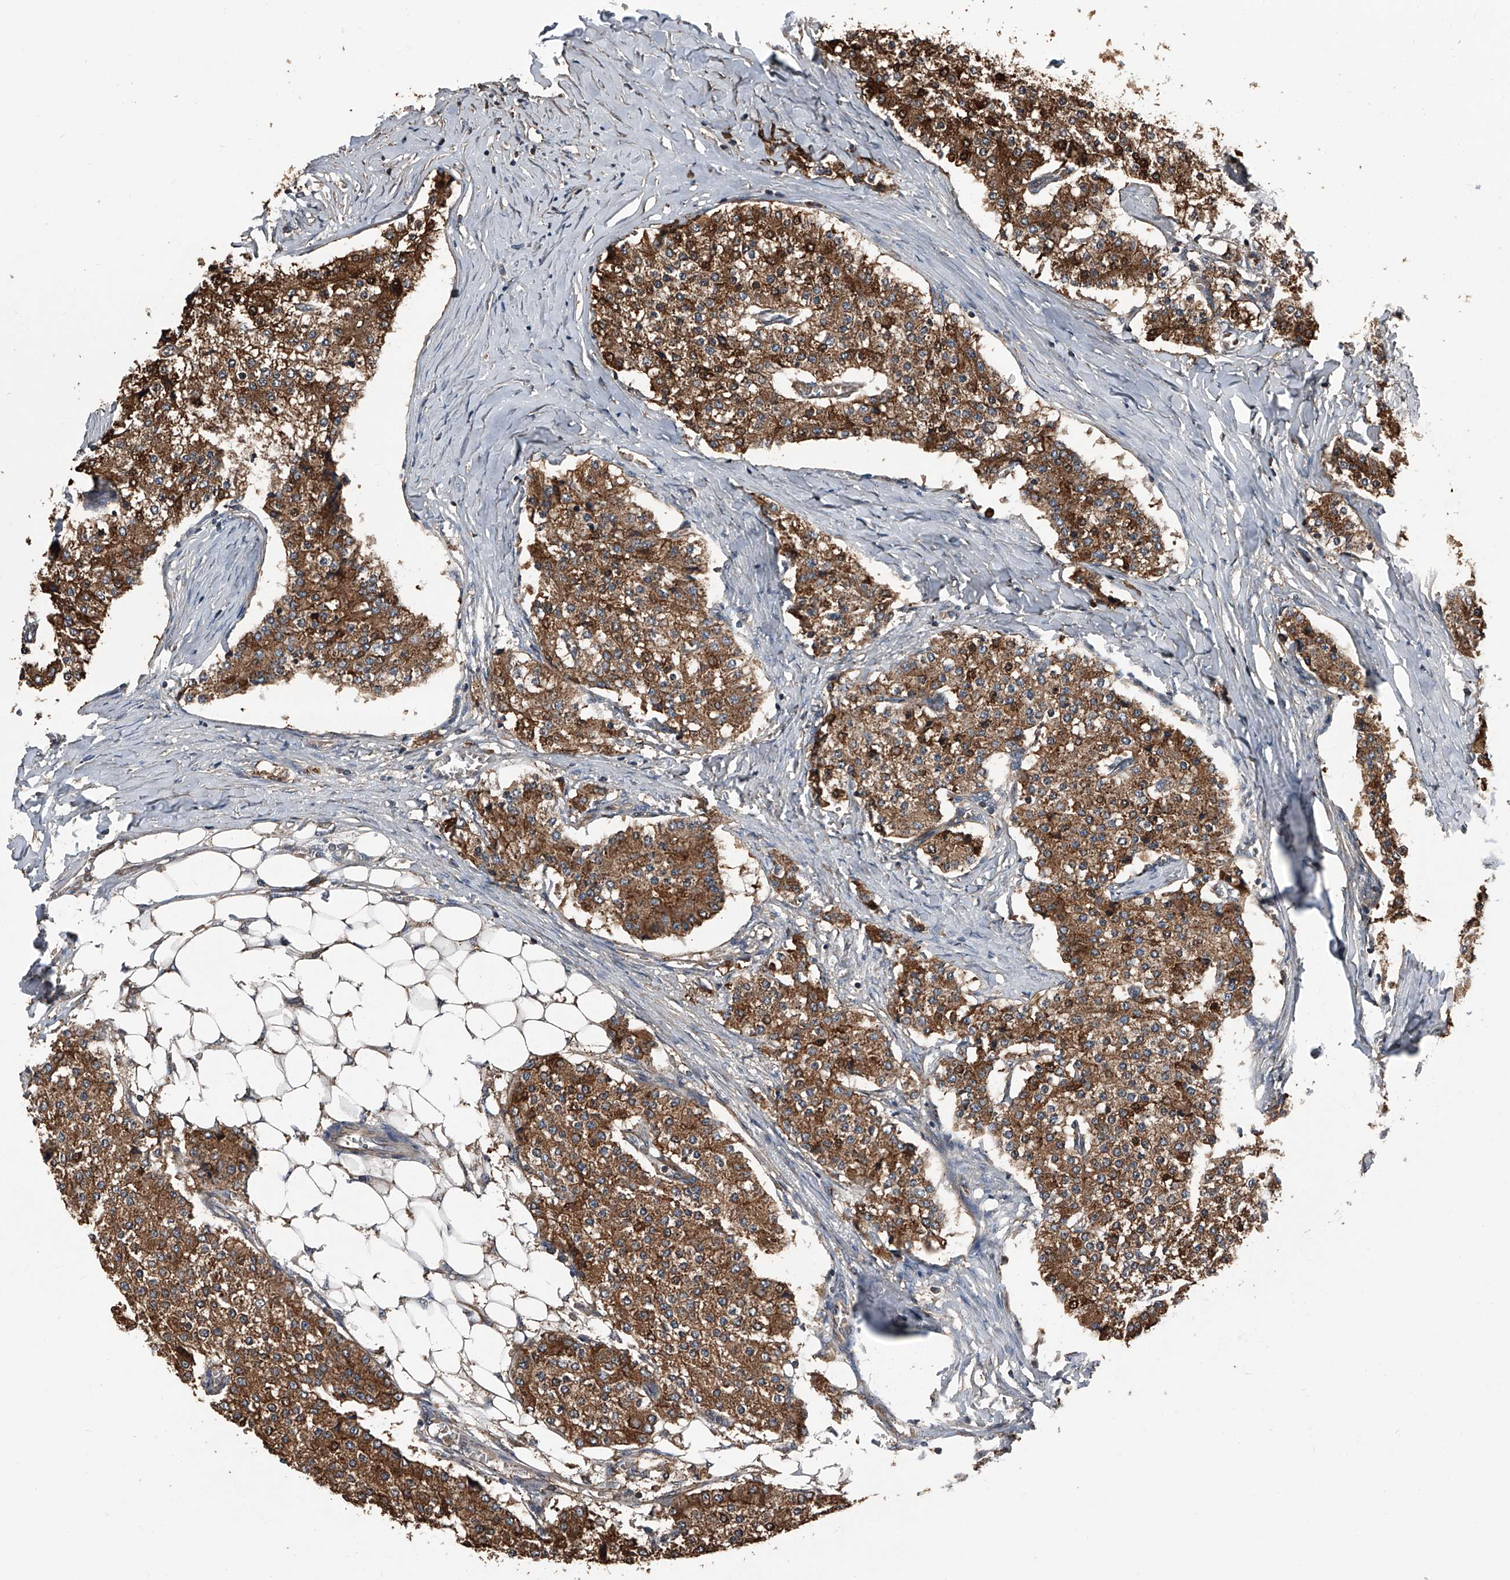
{"staining": {"intensity": "moderate", "quantity": ">75%", "location": "cytoplasmic/membranous"}, "tissue": "carcinoid", "cell_type": "Tumor cells", "image_type": "cancer", "snomed": [{"axis": "morphology", "description": "Carcinoid, malignant, NOS"}, {"axis": "topography", "description": "Colon"}], "caption": "Protein staining by immunohistochemistry shows moderate cytoplasmic/membranous staining in approximately >75% of tumor cells in carcinoid.", "gene": "KCNJ2", "patient": {"sex": "female", "age": 52}}